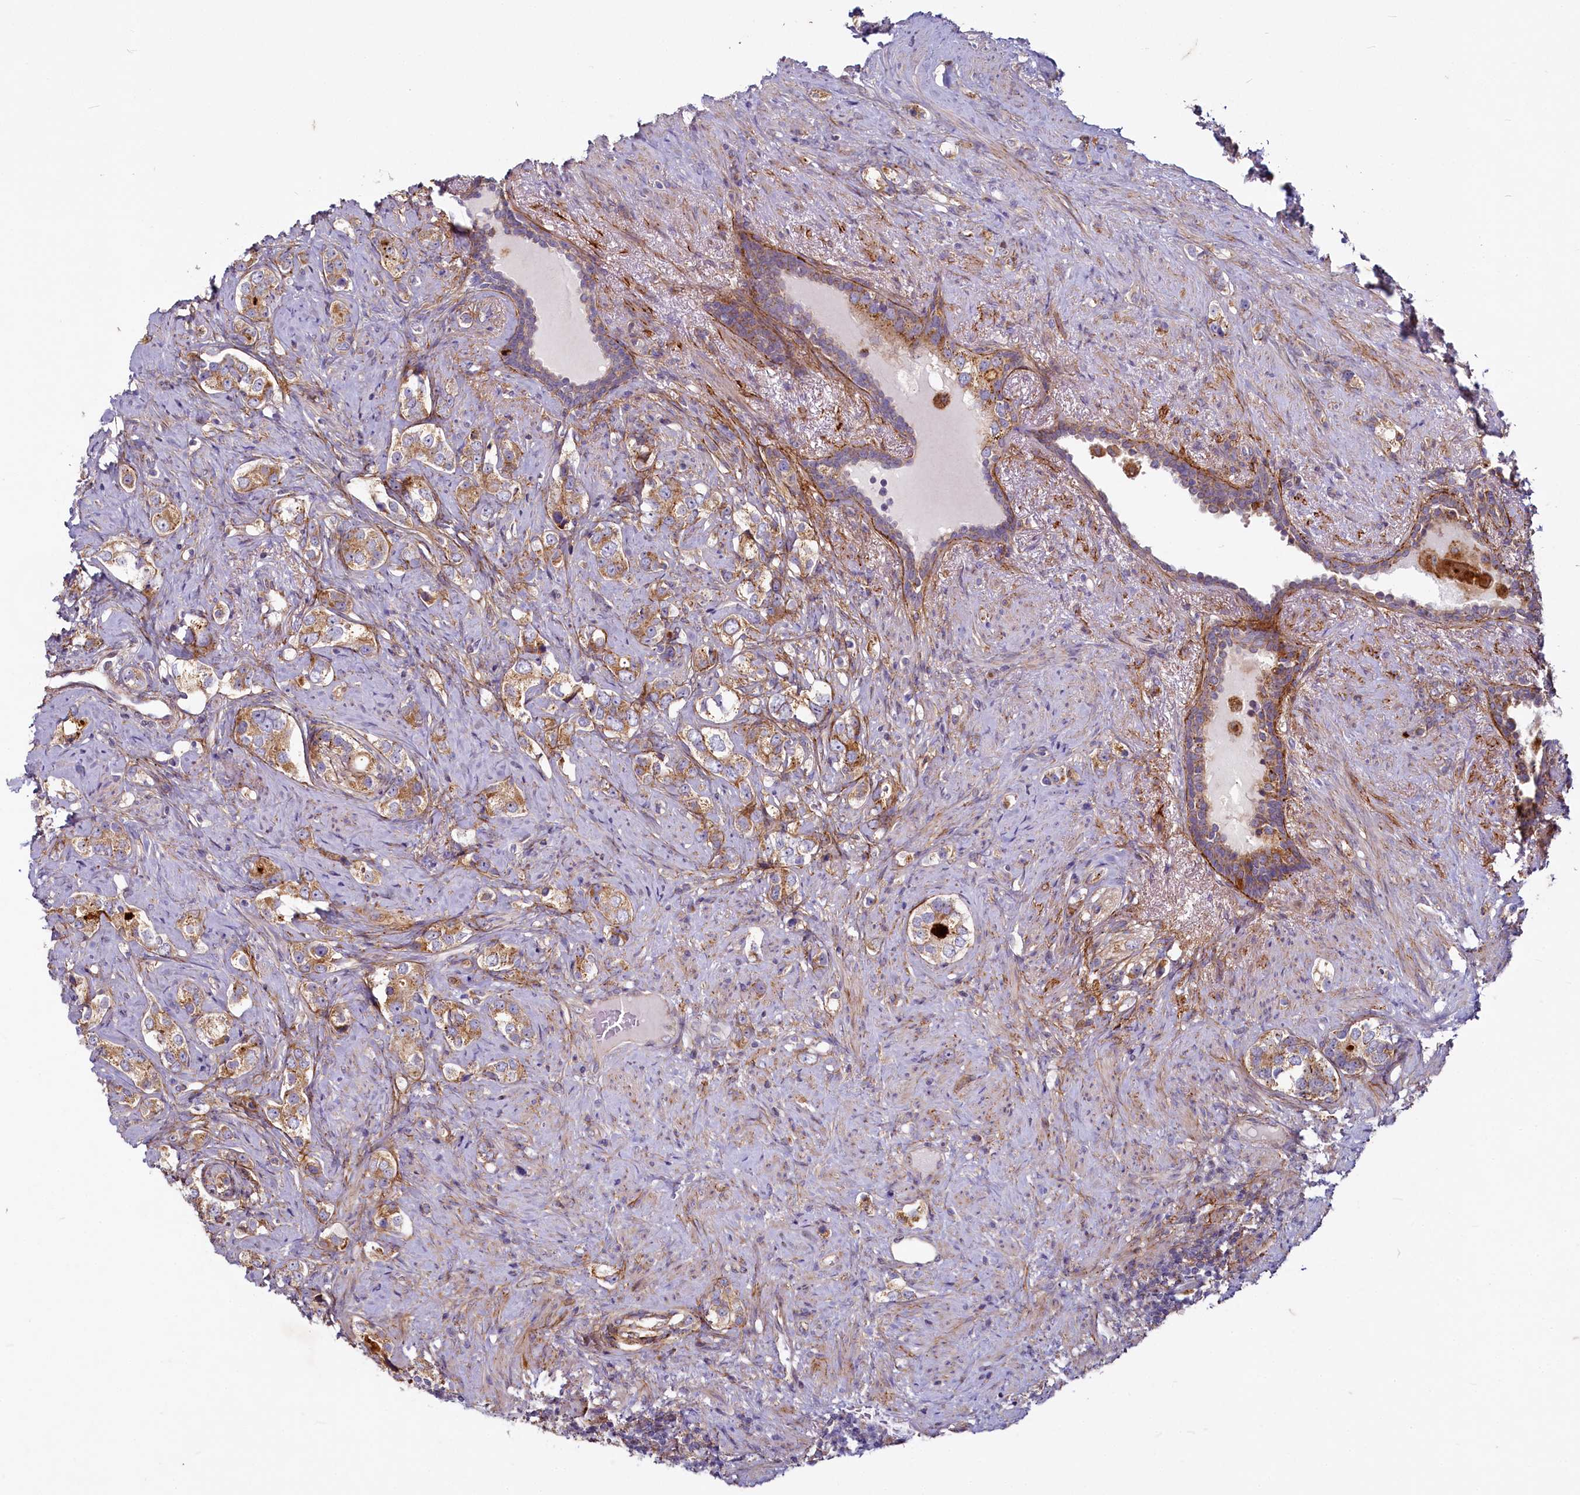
{"staining": {"intensity": "moderate", "quantity": ">75%", "location": "cytoplasmic/membranous"}, "tissue": "prostate cancer", "cell_type": "Tumor cells", "image_type": "cancer", "snomed": [{"axis": "morphology", "description": "Adenocarcinoma, High grade"}, {"axis": "topography", "description": "Prostate"}], "caption": "About >75% of tumor cells in human prostate cancer (adenocarcinoma (high-grade)) display moderate cytoplasmic/membranous protein positivity as visualized by brown immunohistochemical staining.", "gene": "ADCY2", "patient": {"sex": "male", "age": 63}}